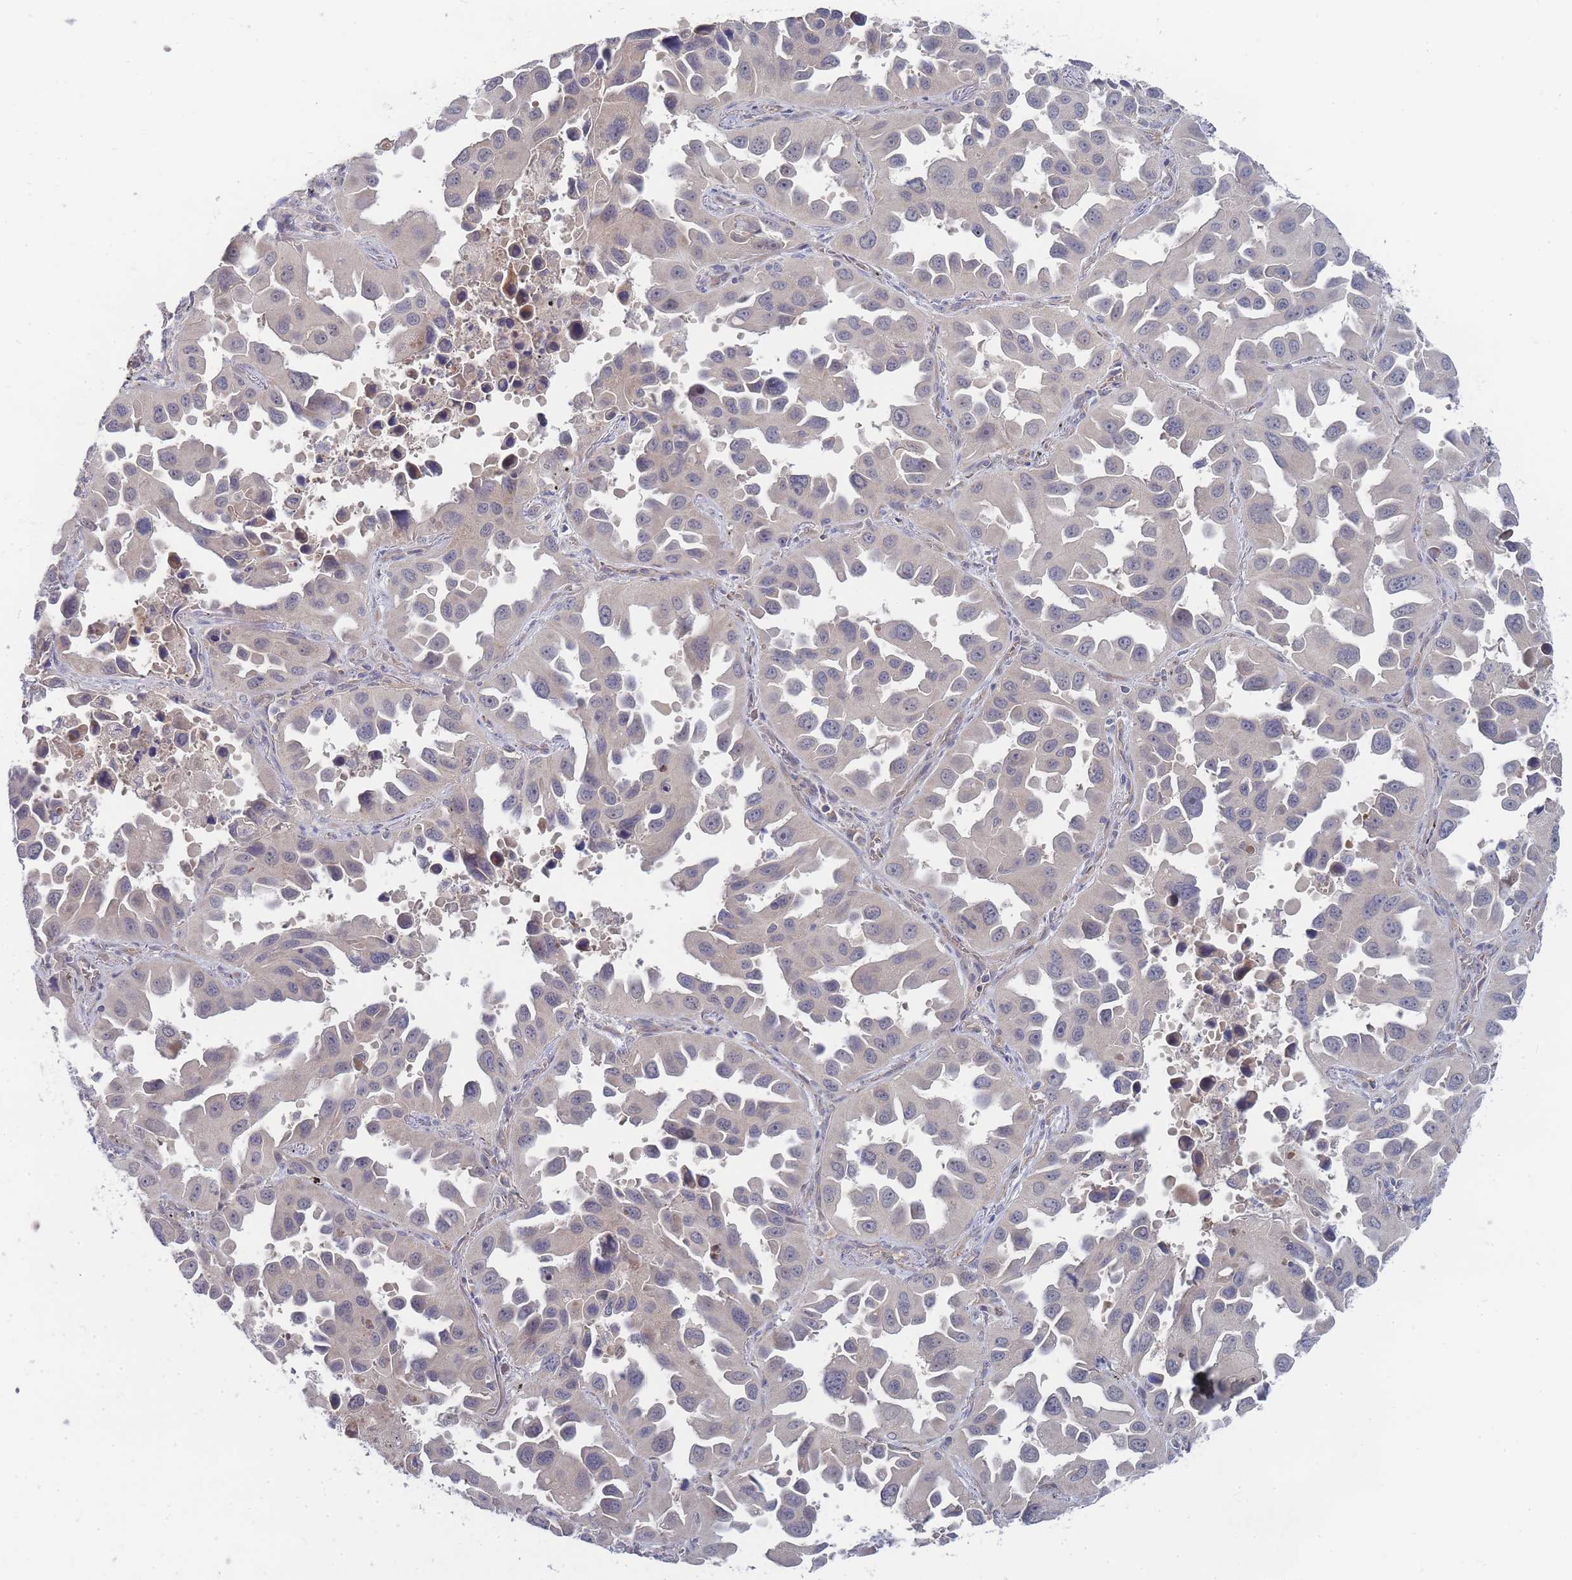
{"staining": {"intensity": "negative", "quantity": "none", "location": "none"}, "tissue": "lung cancer", "cell_type": "Tumor cells", "image_type": "cancer", "snomed": [{"axis": "morphology", "description": "Adenocarcinoma, NOS"}, {"axis": "topography", "description": "Lung"}], "caption": "Immunohistochemistry (IHC) photomicrograph of human lung cancer (adenocarcinoma) stained for a protein (brown), which reveals no expression in tumor cells.", "gene": "NUB1", "patient": {"sex": "male", "age": 66}}